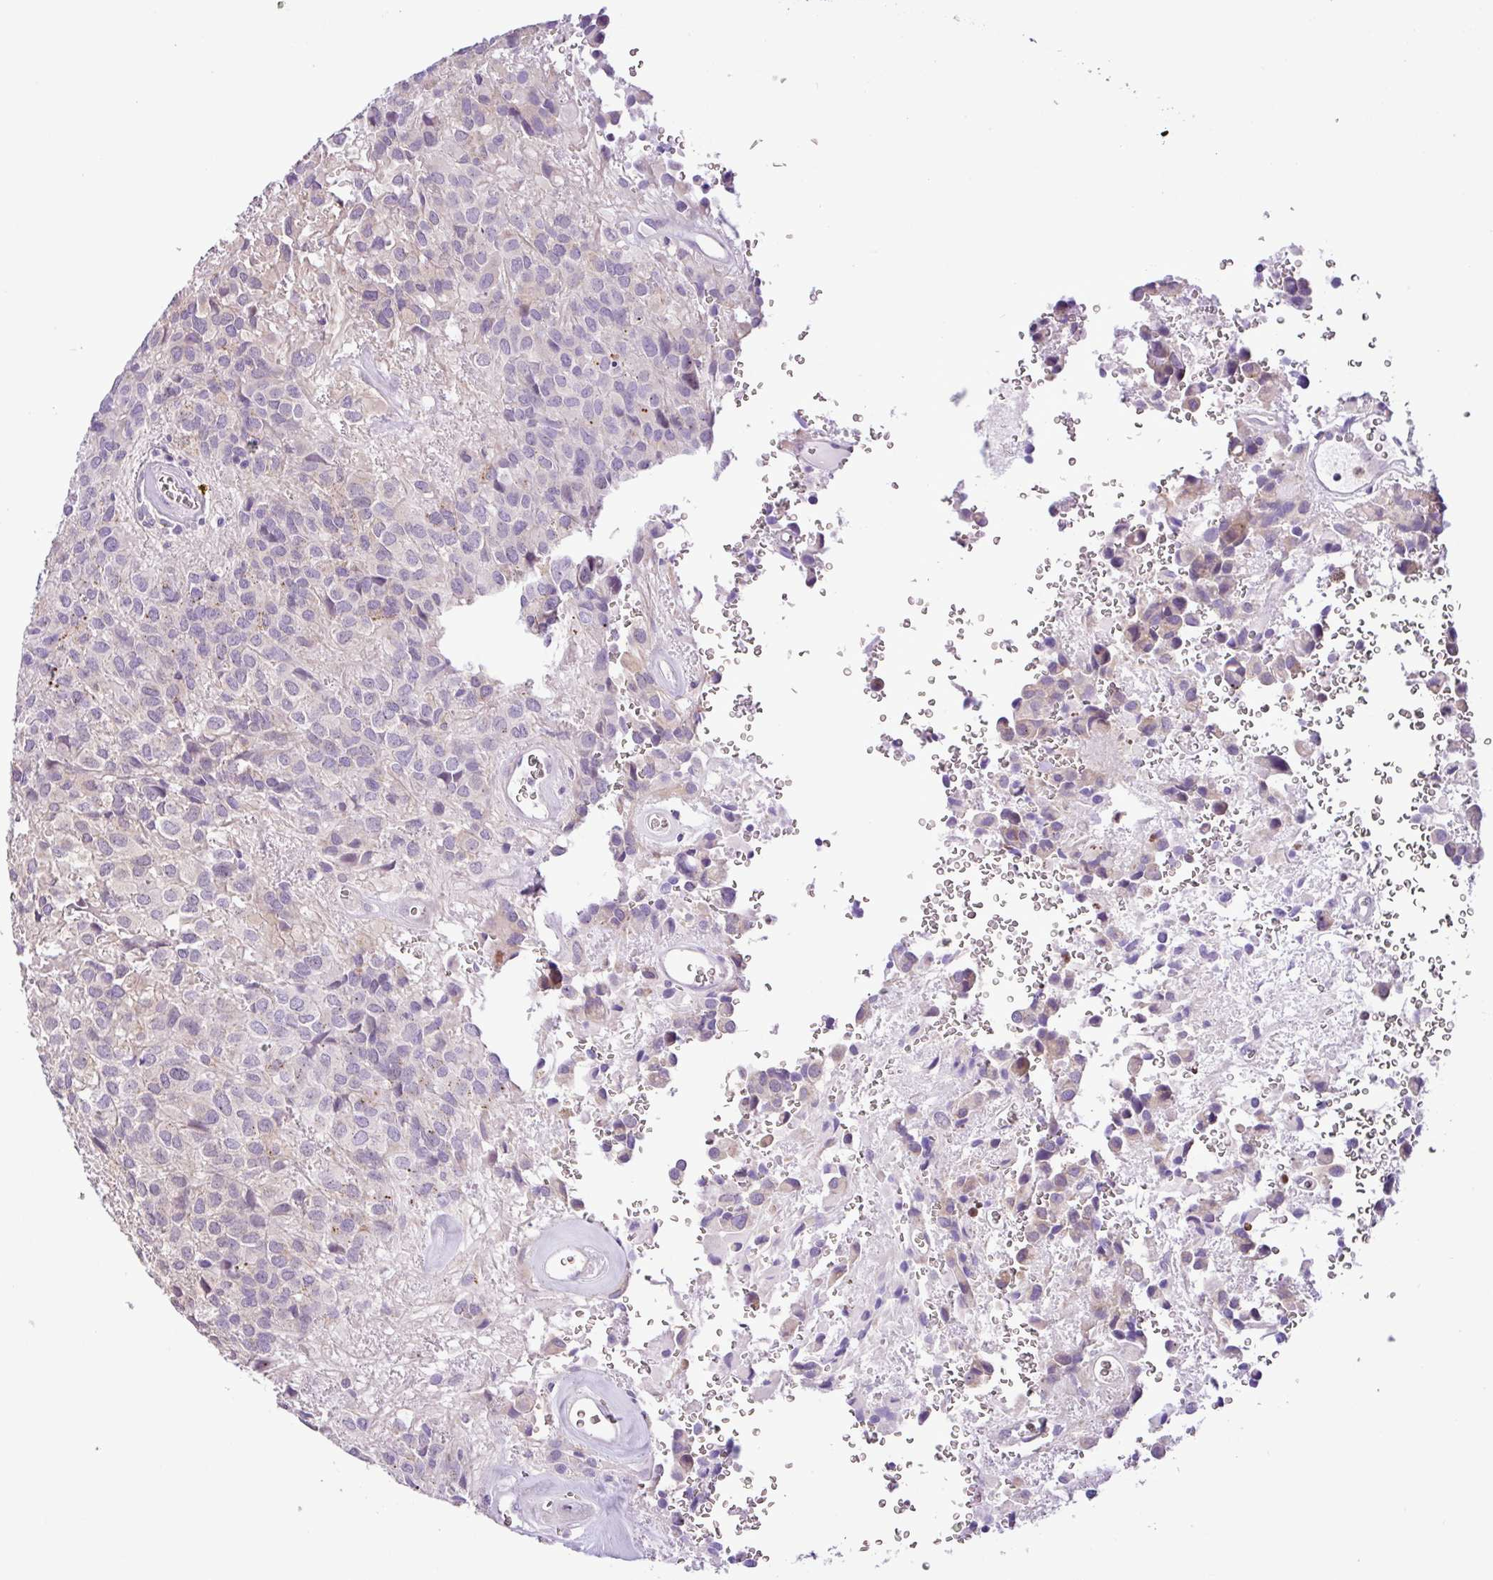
{"staining": {"intensity": "moderate", "quantity": "<25%", "location": "cytoplasmic/membranous"}, "tissue": "glioma", "cell_type": "Tumor cells", "image_type": "cancer", "snomed": [{"axis": "morphology", "description": "Glioma, malignant, Low grade"}, {"axis": "topography", "description": "Brain"}], "caption": "Glioma was stained to show a protein in brown. There is low levels of moderate cytoplasmic/membranous expression in approximately <25% of tumor cells.", "gene": "TONSL", "patient": {"sex": "male", "age": 56}}